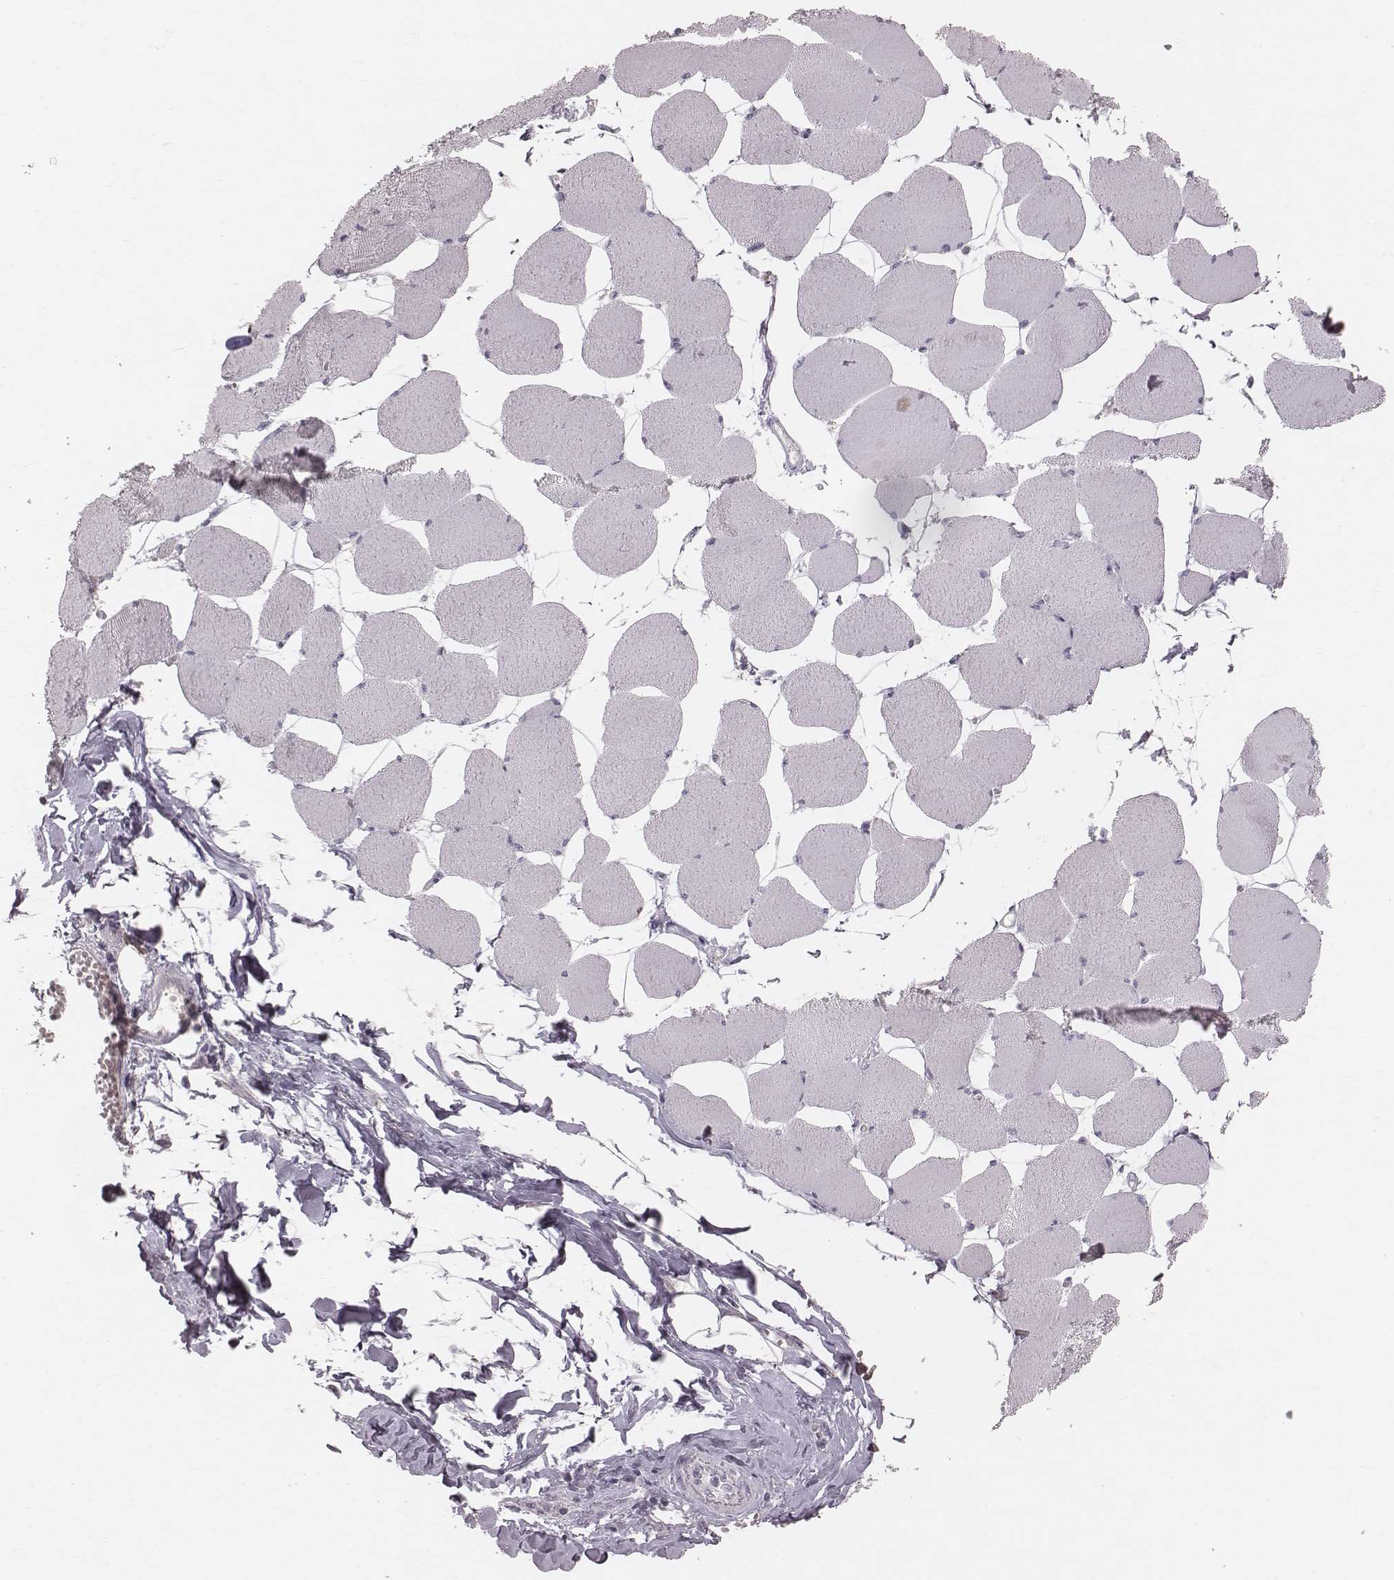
{"staining": {"intensity": "negative", "quantity": "none", "location": "none"}, "tissue": "skeletal muscle", "cell_type": "Myocytes", "image_type": "normal", "snomed": [{"axis": "morphology", "description": "Normal tissue, NOS"}, {"axis": "topography", "description": "Skeletal muscle"}], "caption": "Immunohistochemistry (IHC) image of benign skeletal muscle: human skeletal muscle stained with DAB (3,3'-diaminobenzidine) shows no significant protein staining in myocytes.", "gene": "CFTR", "patient": {"sex": "female", "age": 75}}